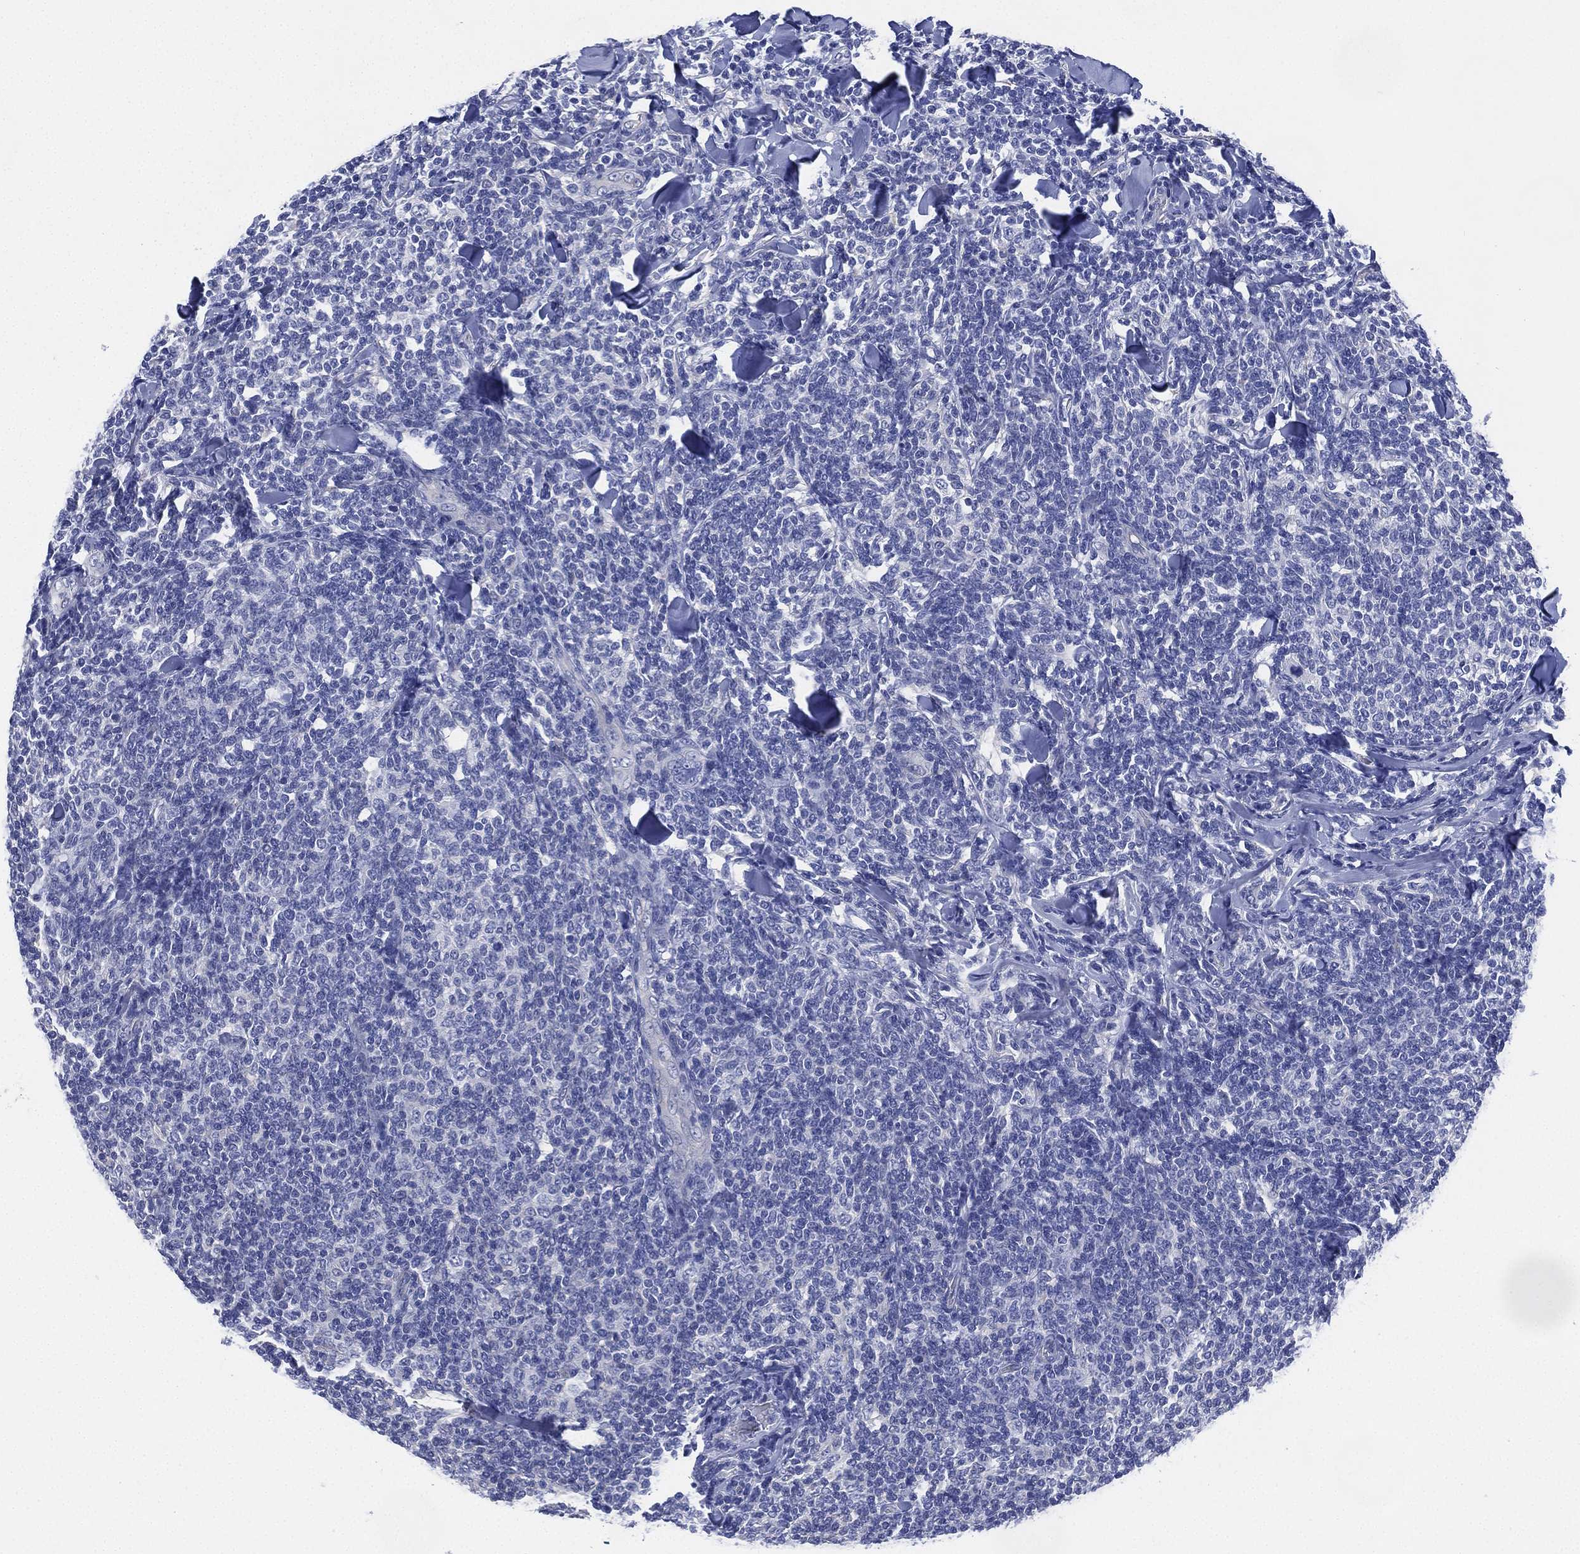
{"staining": {"intensity": "negative", "quantity": "none", "location": "none"}, "tissue": "lymphoma", "cell_type": "Tumor cells", "image_type": "cancer", "snomed": [{"axis": "morphology", "description": "Malignant lymphoma, non-Hodgkin's type, Low grade"}, {"axis": "topography", "description": "Lymph node"}], "caption": "Lymphoma was stained to show a protein in brown. There is no significant staining in tumor cells. Nuclei are stained in blue.", "gene": "CCDC70", "patient": {"sex": "female", "age": 56}}